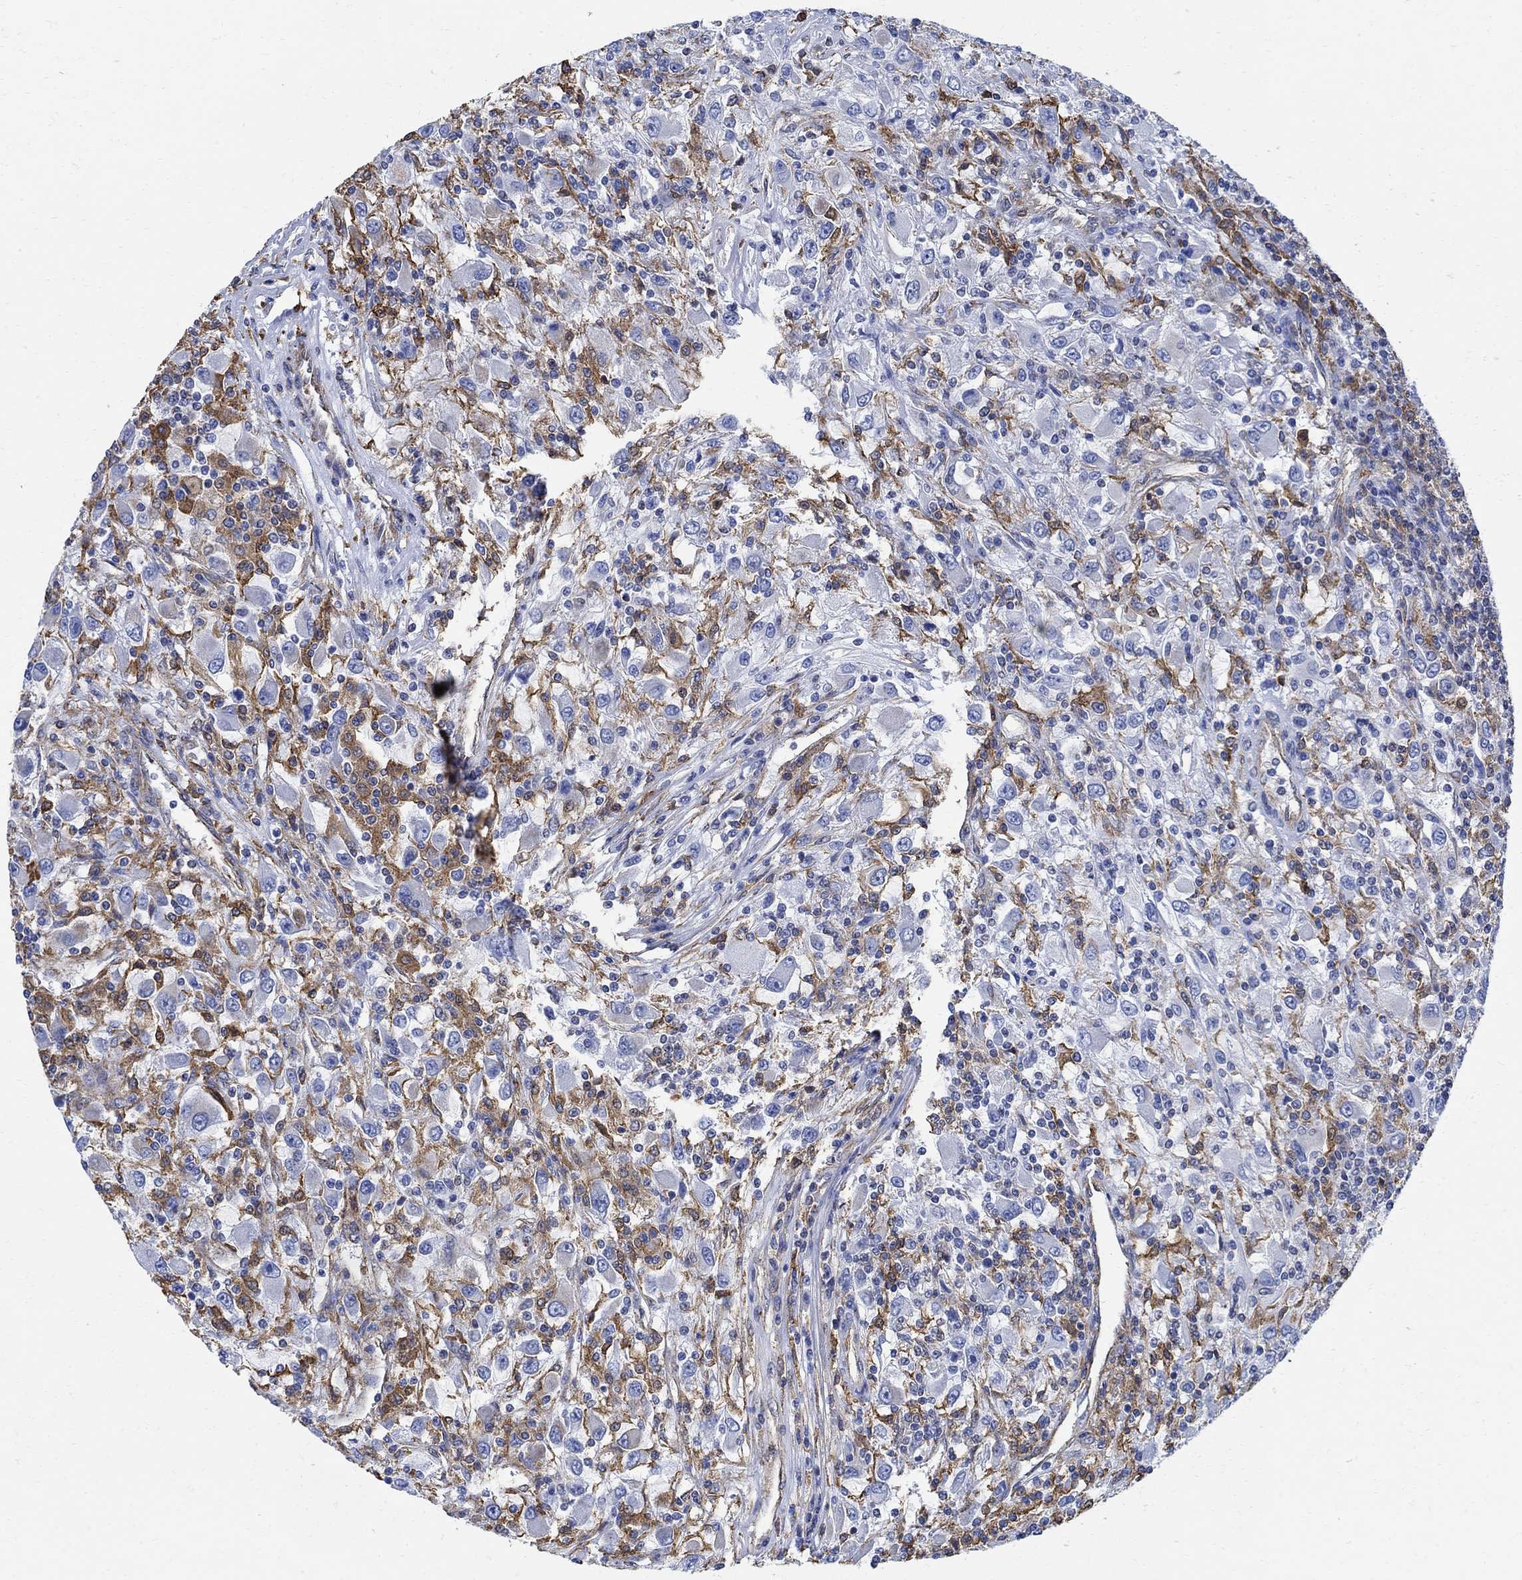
{"staining": {"intensity": "strong", "quantity": "<25%", "location": "cytoplasmic/membranous"}, "tissue": "renal cancer", "cell_type": "Tumor cells", "image_type": "cancer", "snomed": [{"axis": "morphology", "description": "Adenocarcinoma, NOS"}, {"axis": "topography", "description": "Kidney"}], "caption": "Immunohistochemistry photomicrograph of neoplastic tissue: human renal cancer stained using immunohistochemistry demonstrates medium levels of strong protein expression localized specifically in the cytoplasmic/membranous of tumor cells, appearing as a cytoplasmic/membranous brown color.", "gene": "PHF21B", "patient": {"sex": "female", "age": 67}}